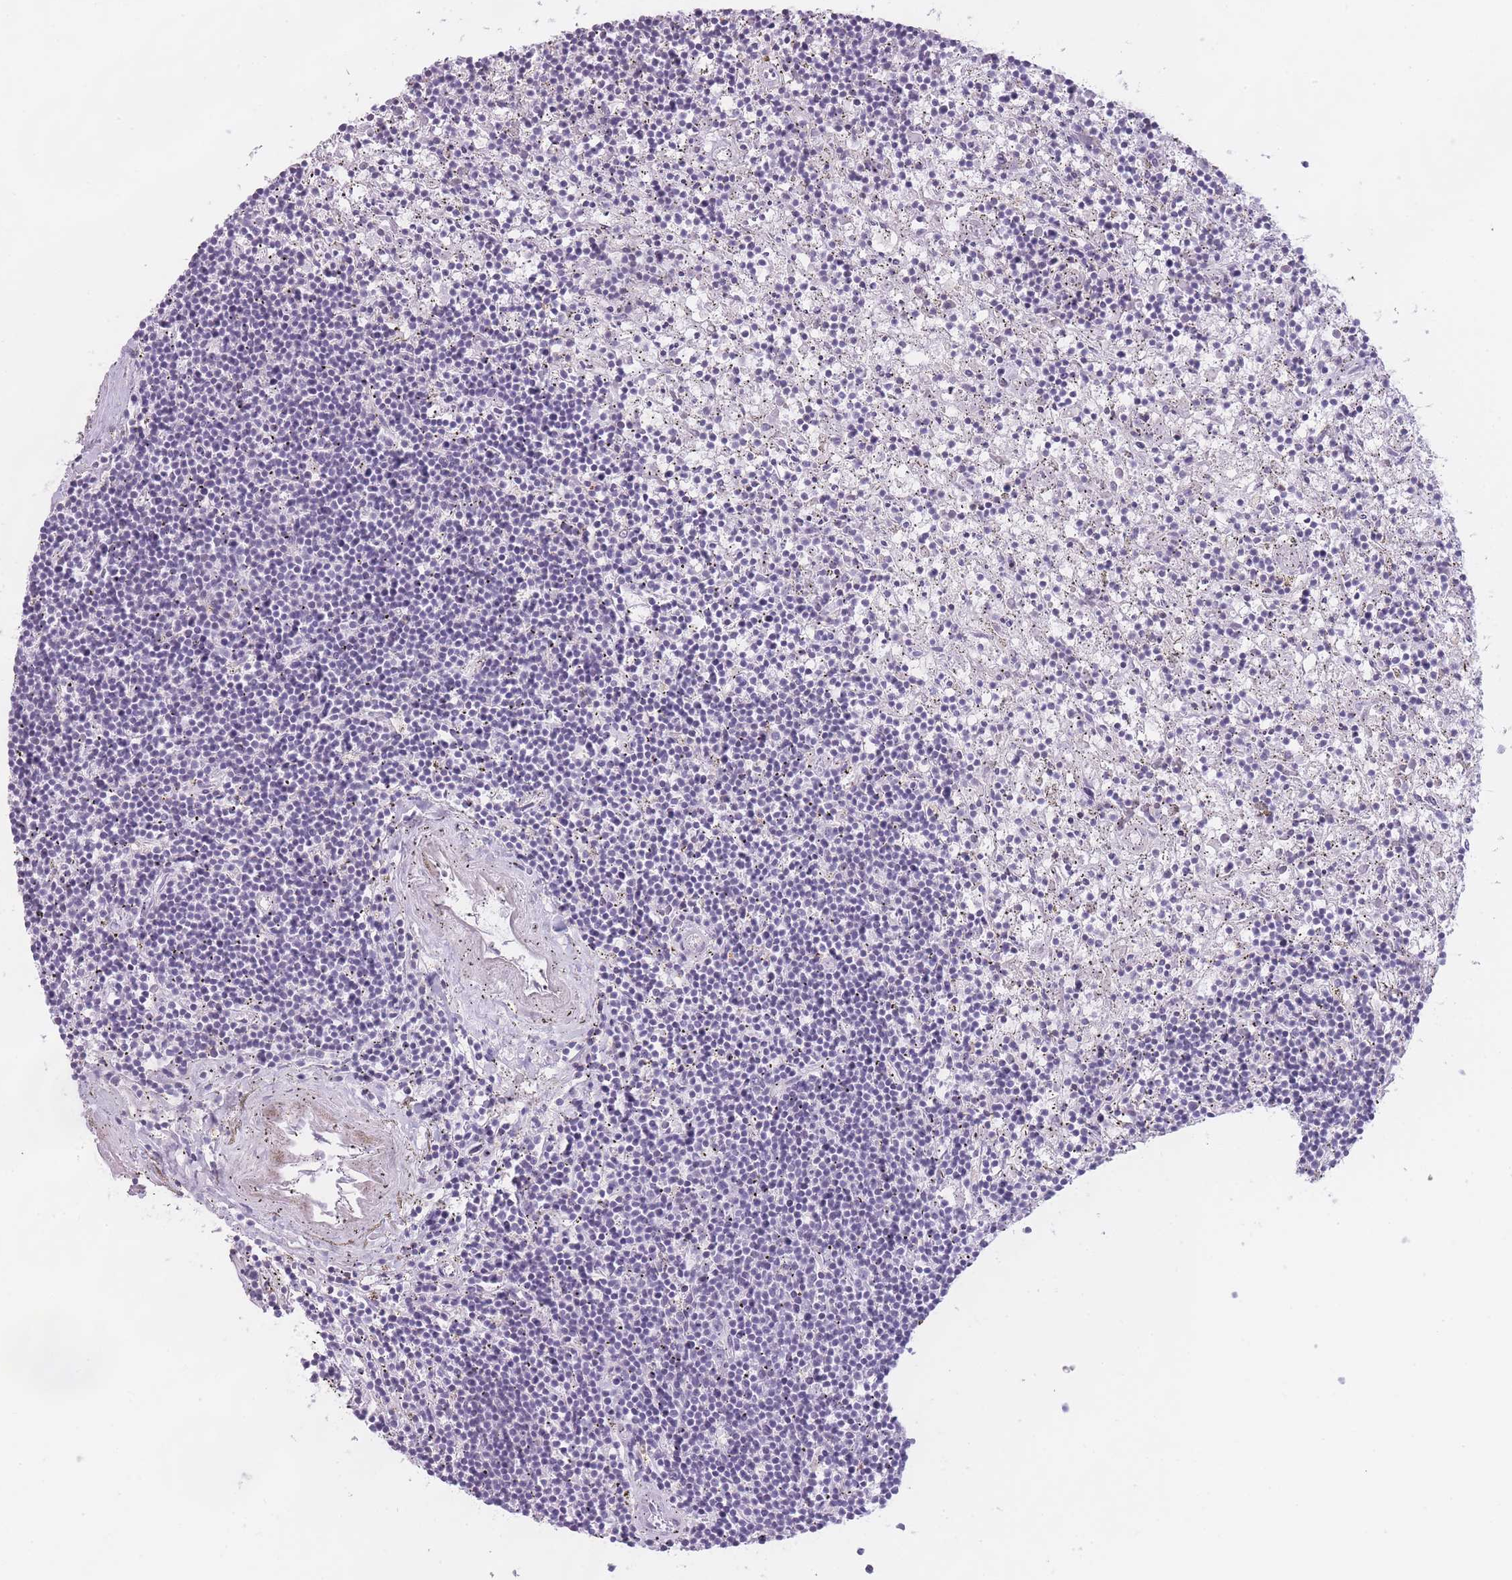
{"staining": {"intensity": "negative", "quantity": "none", "location": "none"}, "tissue": "lymphoma", "cell_type": "Tumor cells", "image_type": "cancer", "snomed": [{"axis": "morphology", "description": "Malignant lymphoma, non-Hodgkin's type, Low grade"}, {"axis": "topography", "description": "Spleen"}], "caption": "The image reveals no significant staining in tumor cells of lymphoma.", "gene": "GGT1", "patient": {"sex": "male", "age": 76}}